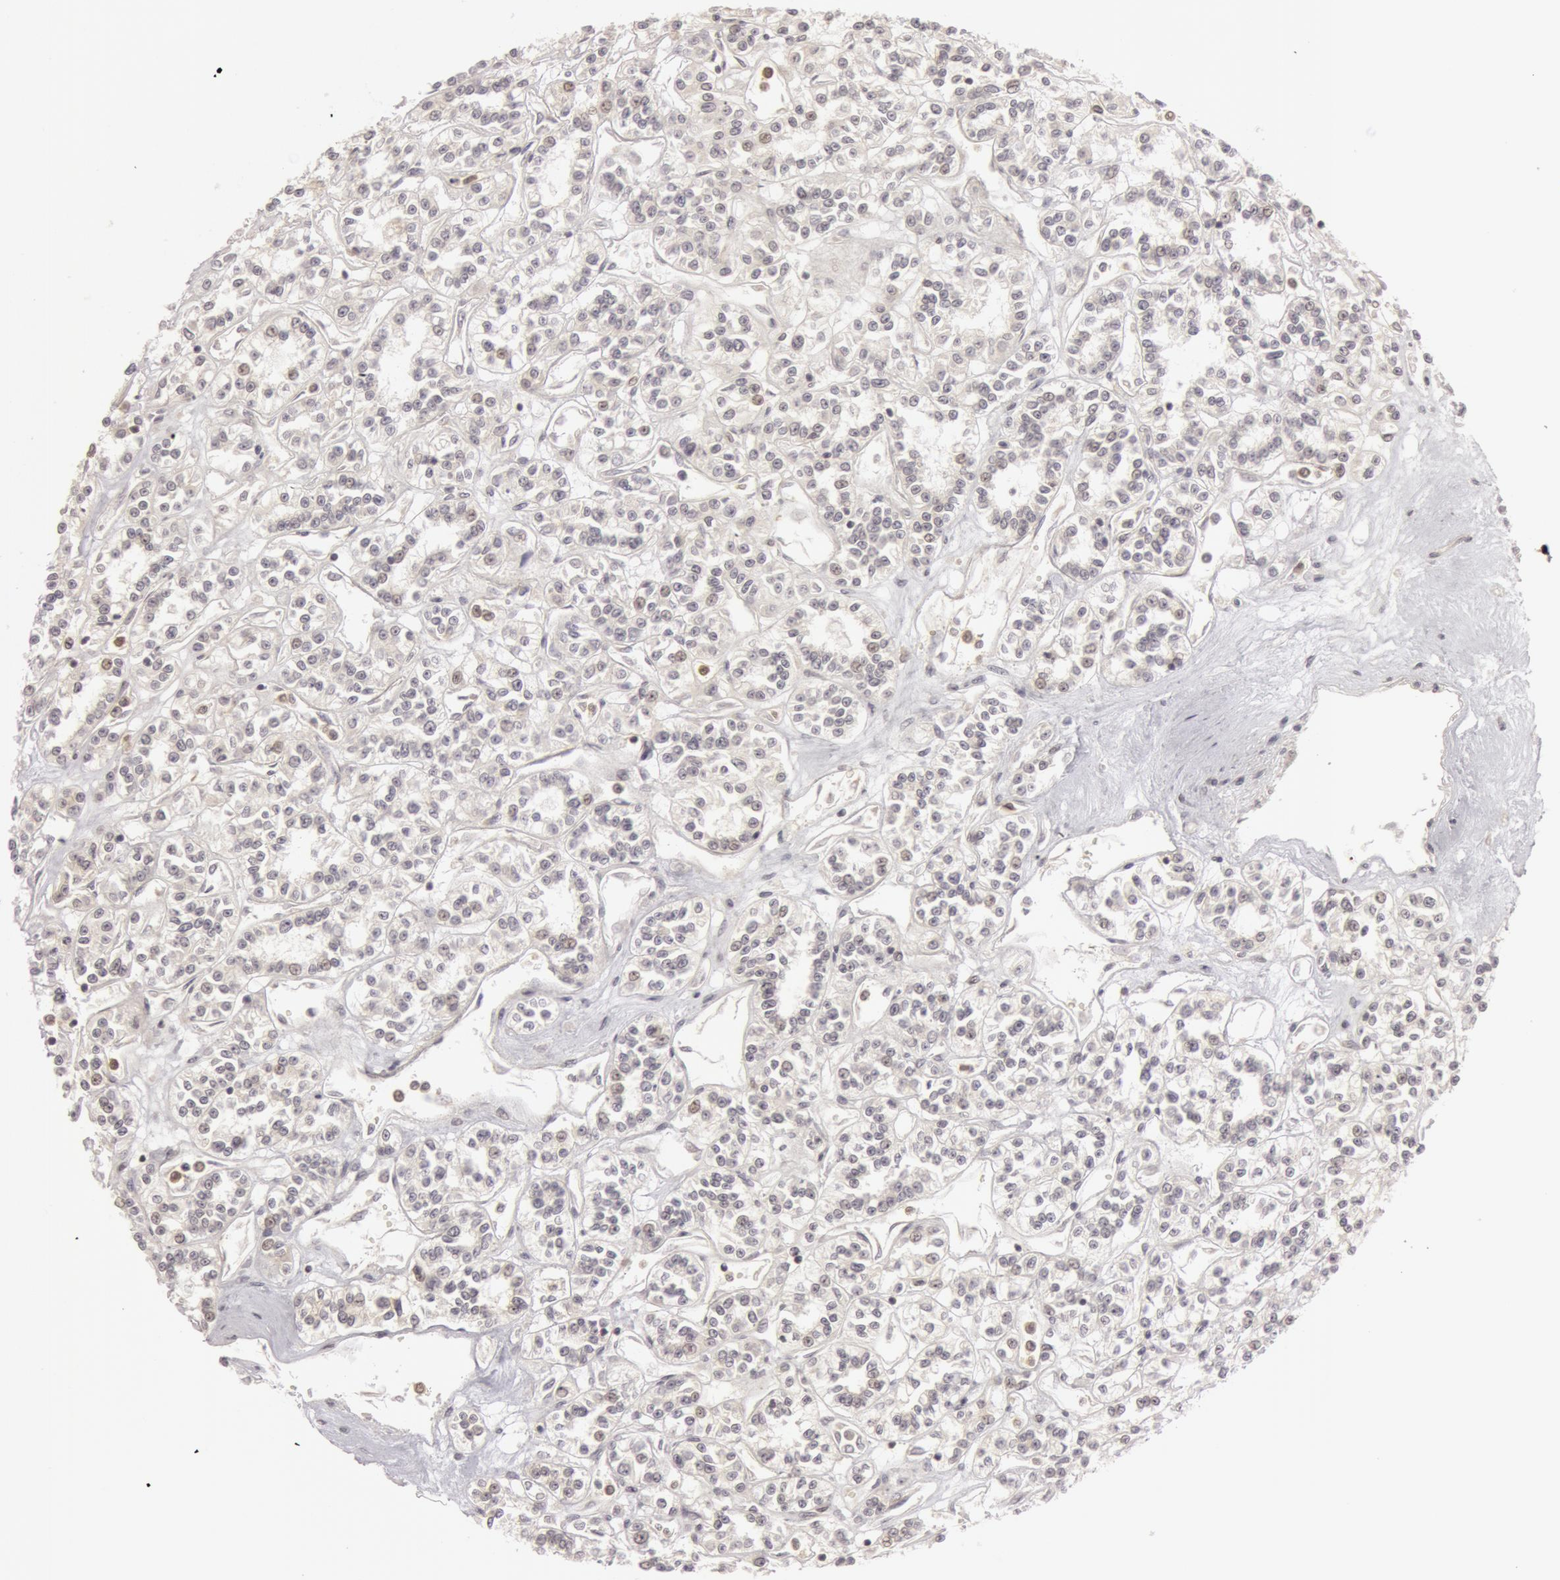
{"staining": {"intensity": "negative", "quantity": "none", "location": "none"}, "tissue": "renal cancer", "cell_type": "Tumor cells", "image_type": "cancer", "snomed": [{"axis": "morphology", "description": "Adenocarcinoma, NOS"}, {"axis": "topography", "description": "Kidney"}], "caption": "This is an immunohistochemistry image of human adenocarcinoma (renal). There is no positivity in tumor cells.", "gene": "OASL", "patient": {"sex": "female", "age": 76}}